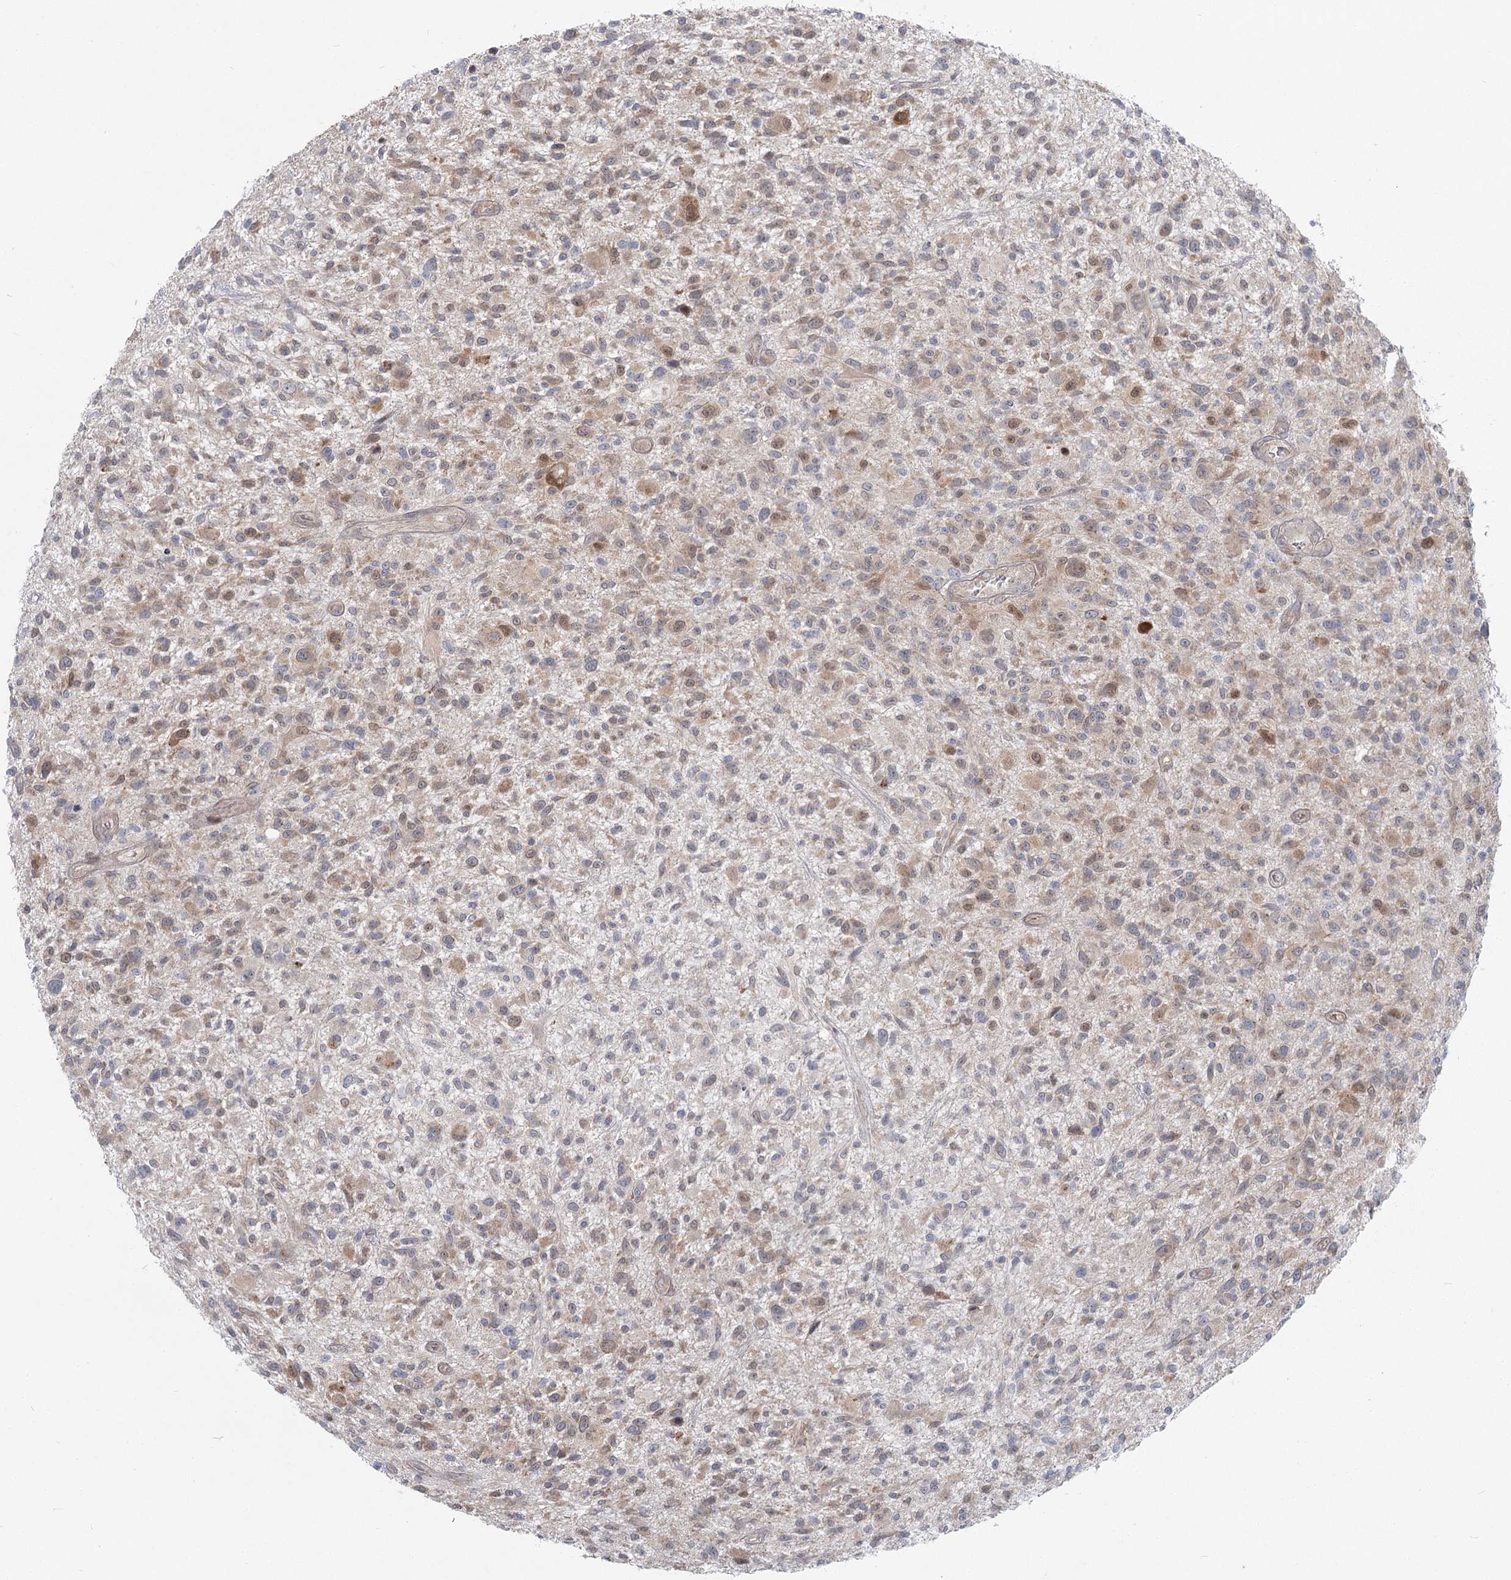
{"staining": {"intensity": "weak", "quantity": "25%-75%", "location": "cytoplasmic/membranous"}, "tissue": "glioma", "cell_type": "Tumor cells", "image_type": "cancer", "snomed": [{"axis": "morphology", "description": "Glioma, malignant, High grade"}, {"axis": "topography", "description": "Brain"}], "caption": "Protein analysis of glioma tissue displays weak cytoplasmic/membranous staining in approximately 25%-75% of tumor cells.", "gene": "THNSL1", "patient": {"sex": "male", "age": 47}}